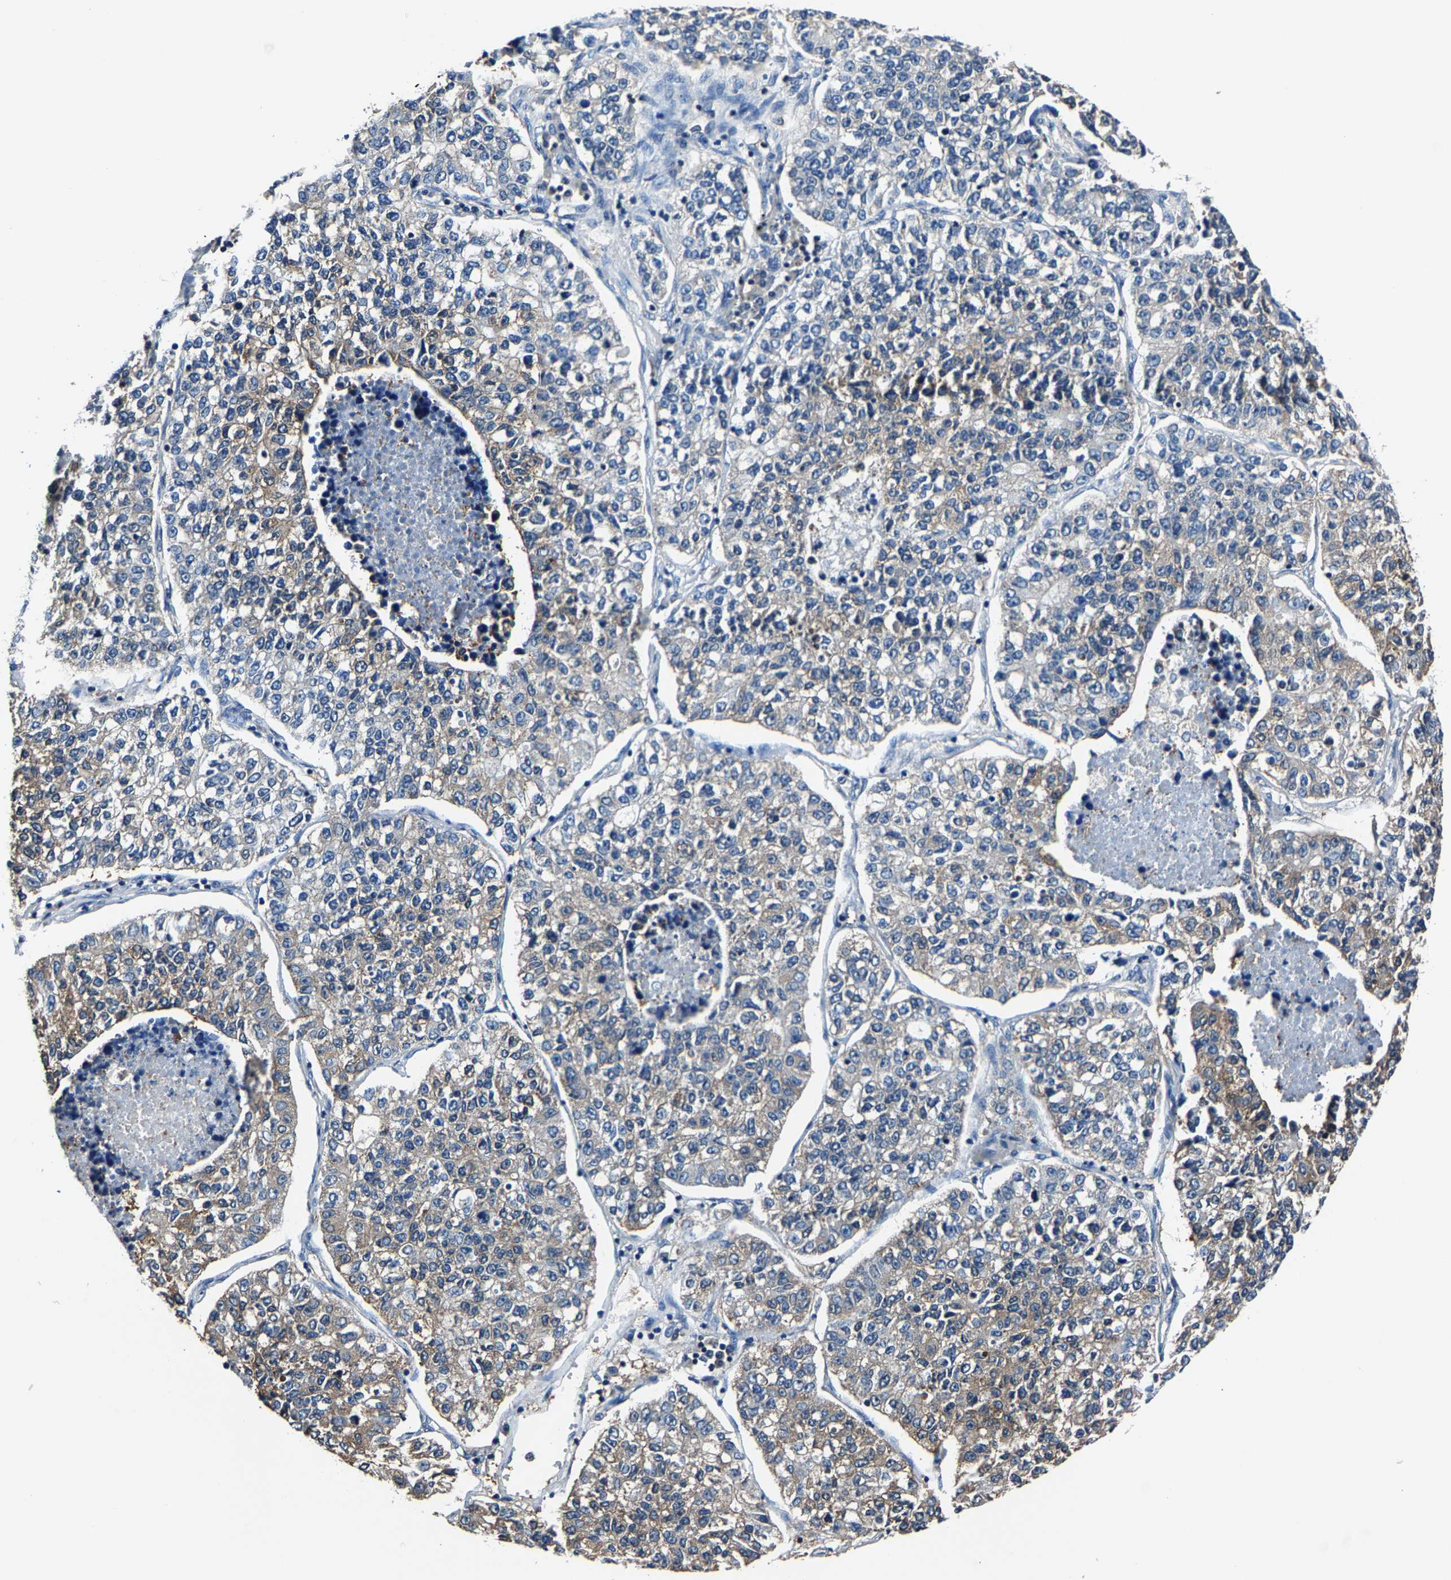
{"staining": {"intensity": "weak", "quantity": "25%-75%", "location": "cytoplasmic/membranous"}, "tissue": "lung cancer", "cell_type": "Tumor cells", "image_type": "cancer", "snomed": [{"axis": "morphology", "description": "Adenocarcinoma, NOS"}, {"axis": "topography", "description": "Lung"}], "caption": "This histopathology image reveals IHC staining of lung adenocarcinoma, with low weak cytoplasmic/membranous staining in about 25%-75% of tumor cells.", "gene": "ALDOB", "patient": {"sex": "male", "age": 49}}